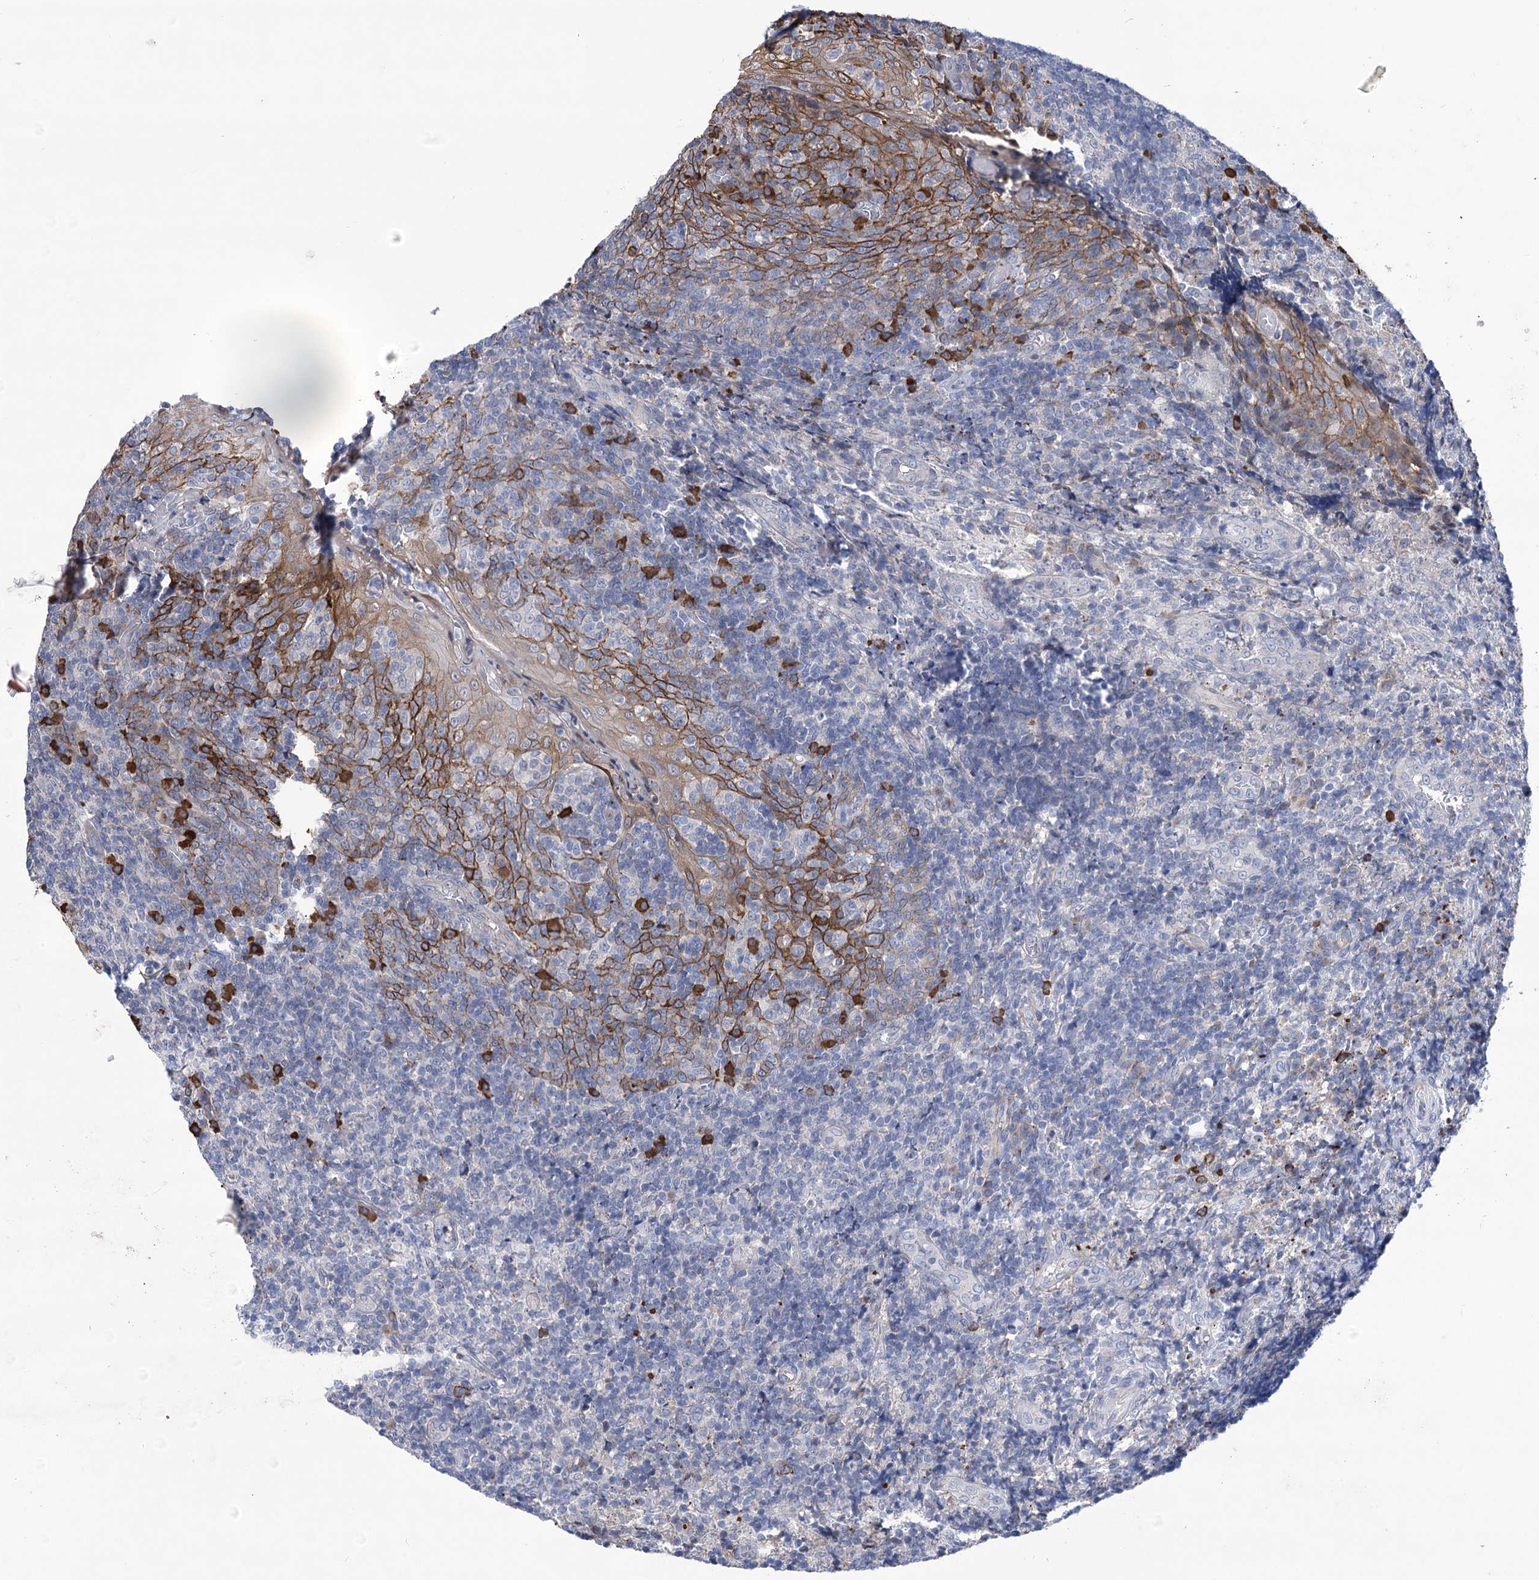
{"staining": {"intensity": "strong", "quantity": "<25%", "location": "cytoplasmic/membranous"}, "tissue": "tonsil", "cell_type": "Germinal center cells", "image_type": "normal", "snomed": [{"axis": "morphology", "description": "Normal tissue, NOS"}, {"axis": "topography", "description": "Tonsil"}], "caption": "Immunohistochemistry (IHC) staining of unremarkable tonsil, which reveals medium levels of strong cytoplasmic/membranous positivity in approximately <25% of germinal center cells indicating strong cytoplasmic/membranous protein expression. The staining was performed using DAB (brown) for protein detection and nuclei were counterstained in hematoxylin (blue).", "gene": "CEP164", "patient": {"sex": "female", "age": 19}}